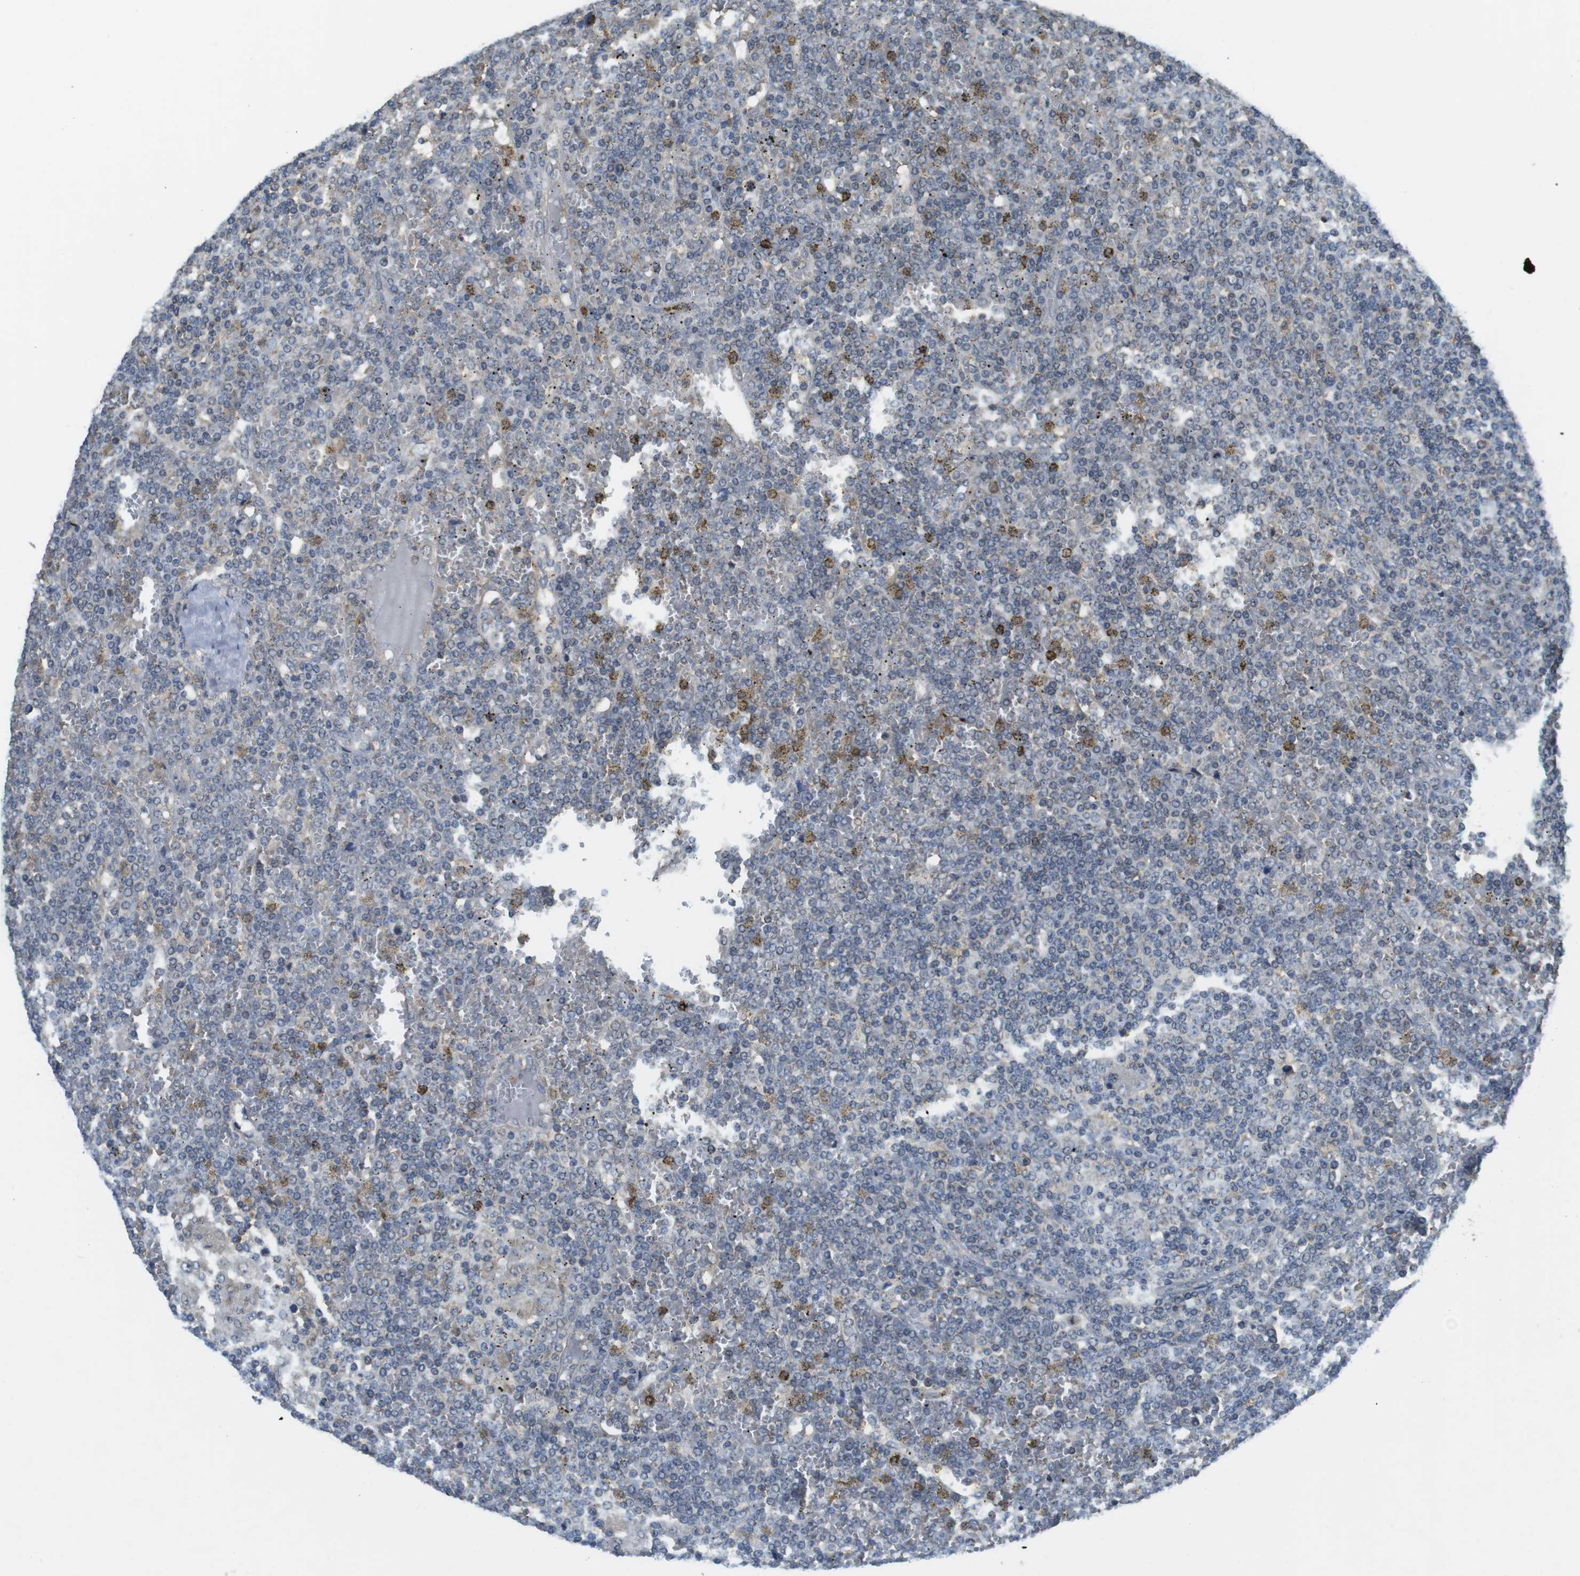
{"staining": {"intensity": "negative", "quantity": "none", "location": "none"}, "tissue": "lymphoma", "cell_type": "Tumor cells", "image_type": "cancer", "snomed": [{"axis": "morphology", "description": "Malignant lymphoma, non-Hodgkin's type, Low grade"}, {"axis": "topography", "description": "Spleen"}], "caption": "Tumor cells show no significant protein positivity in low-grade malignant lymphoma, non-Hodgkin's type. (Brightfield microscopy of DAB (3,3'-diaminobenzidine) immunohistochemistry (IHC) at high magnification).", "gene": "BRI3BP", "patient": {"sex": "female", "age": 19}}